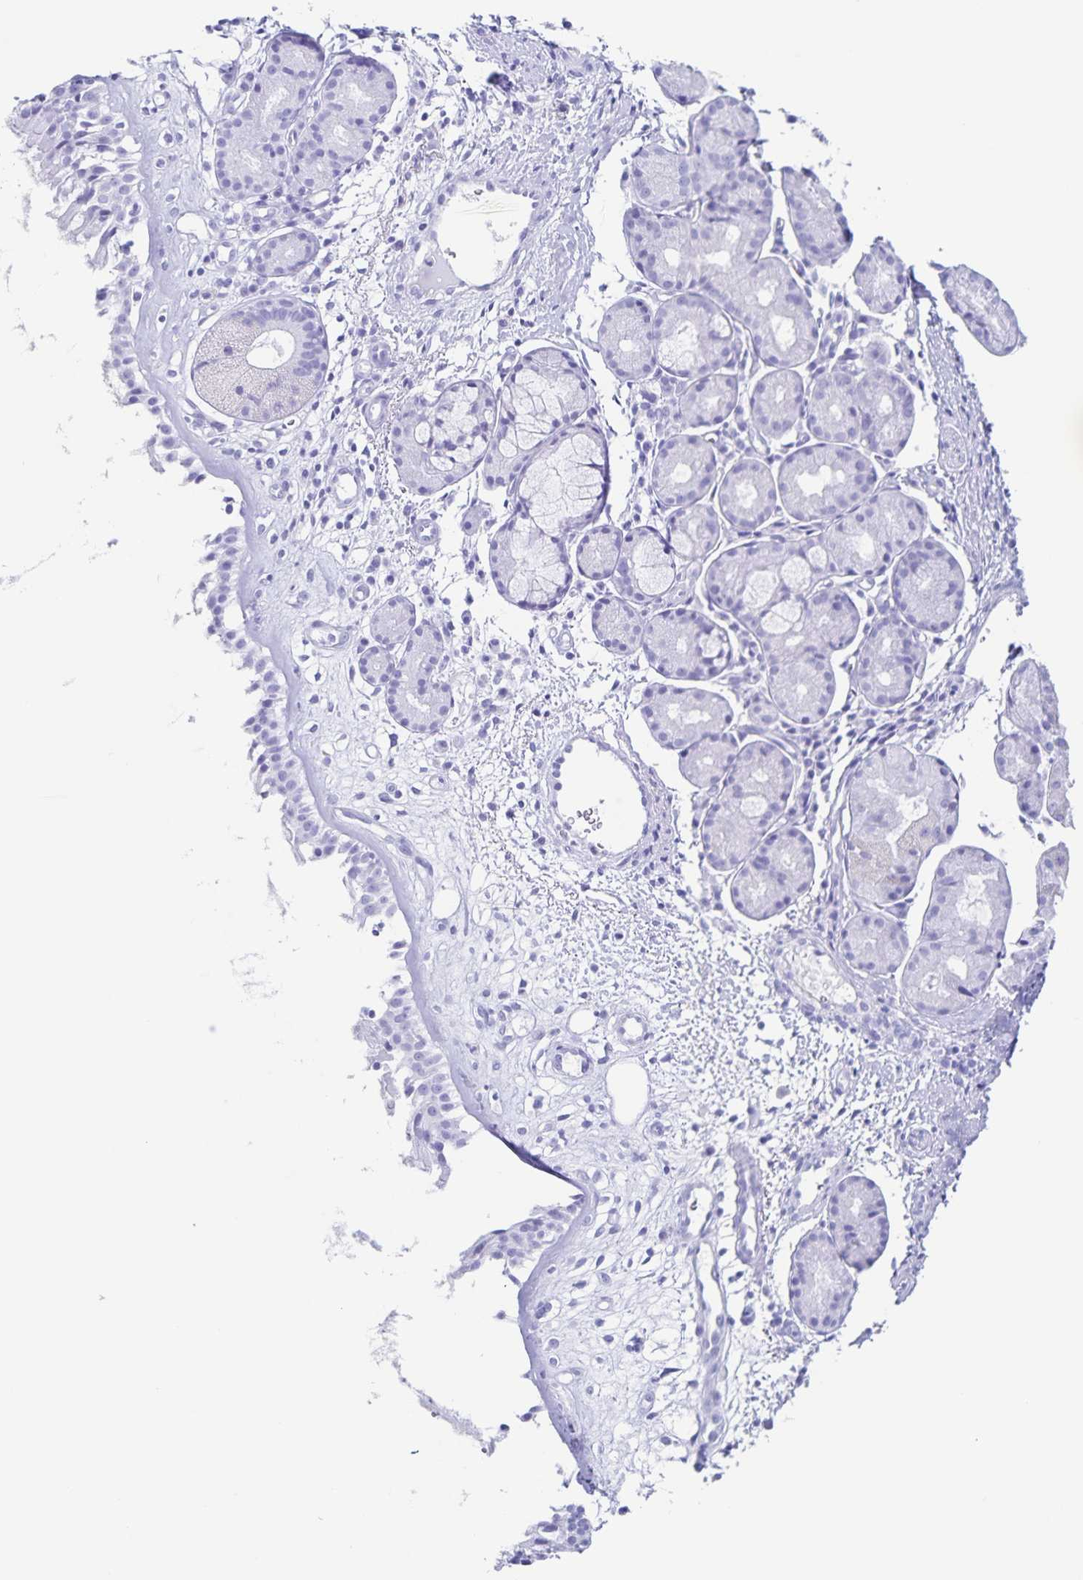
{"staining": {"intensity": "negative", "quantity": "none", "location": "none"}, "tissue": "nasopharynx", "cell_type": "Respiratory epithelial cells", "image_type": "normal", "snomed": [{"axis": "morphology", "description": "Normal tissue, NOS"}, {"axis": "topography", "description": "Nasopharynx"}], "caption": "There is no significant expression in respiratory epithelial cells of nasopharynx.", "gene": "C12orf56", "patient": {"sex": "male", "age": 65}}